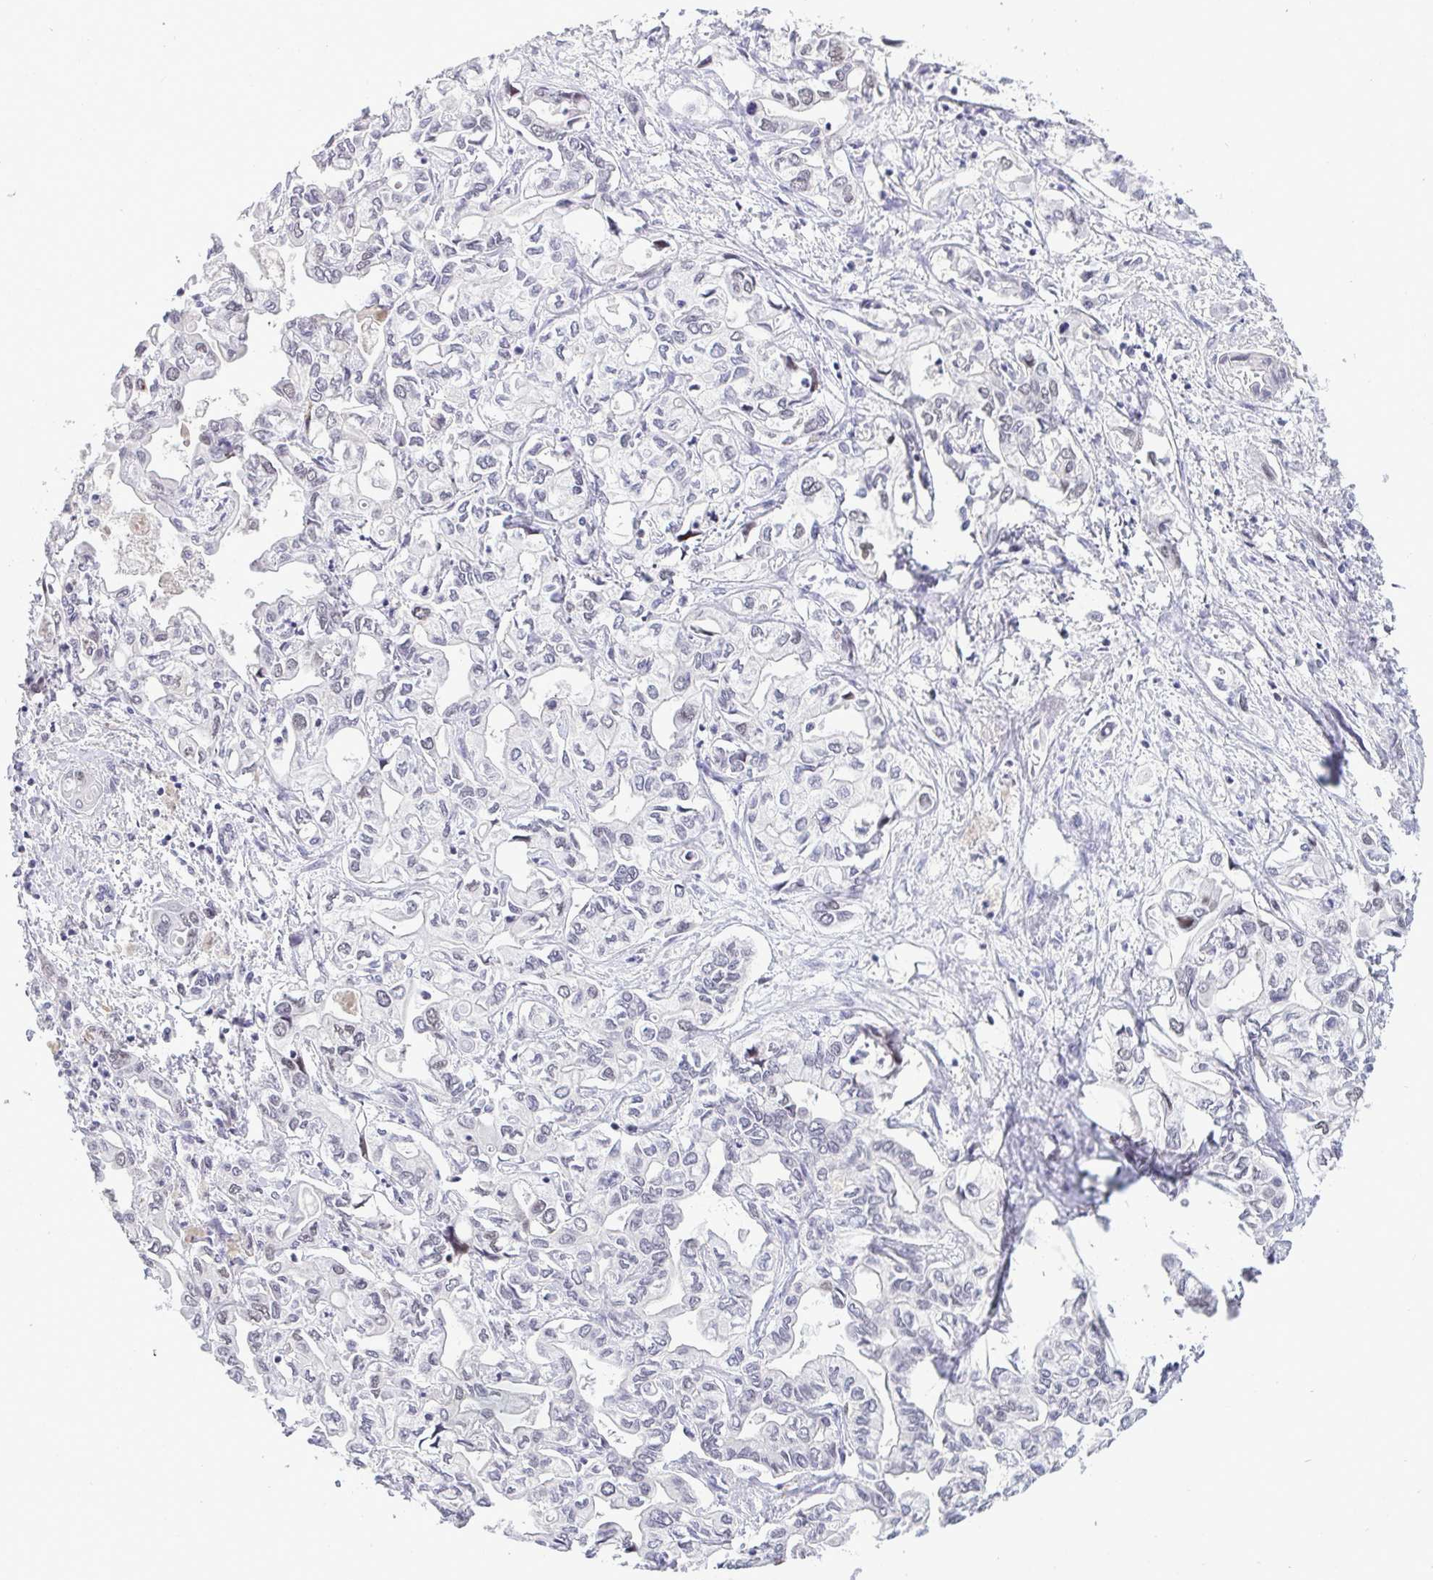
{"staining": {"intensity": "negative", "quantity": "none", "location": "none"}, "tissue": "liver cancer", "cell_type": "Tumor cells", "image_type": "cancer", "snomed": [{"axis": "morphology", "description": "Cholangiocarcinoma"}, {"axis": "topography", "description": "Liver"}], "caption": "High power microscopy histopathology image of an IHC histopathology image of liver cholangiocarcinoma, revealing no significant staining in tumor cells.", "gene": "RFC4", "patient": {"sex": "female", "age": 64}}